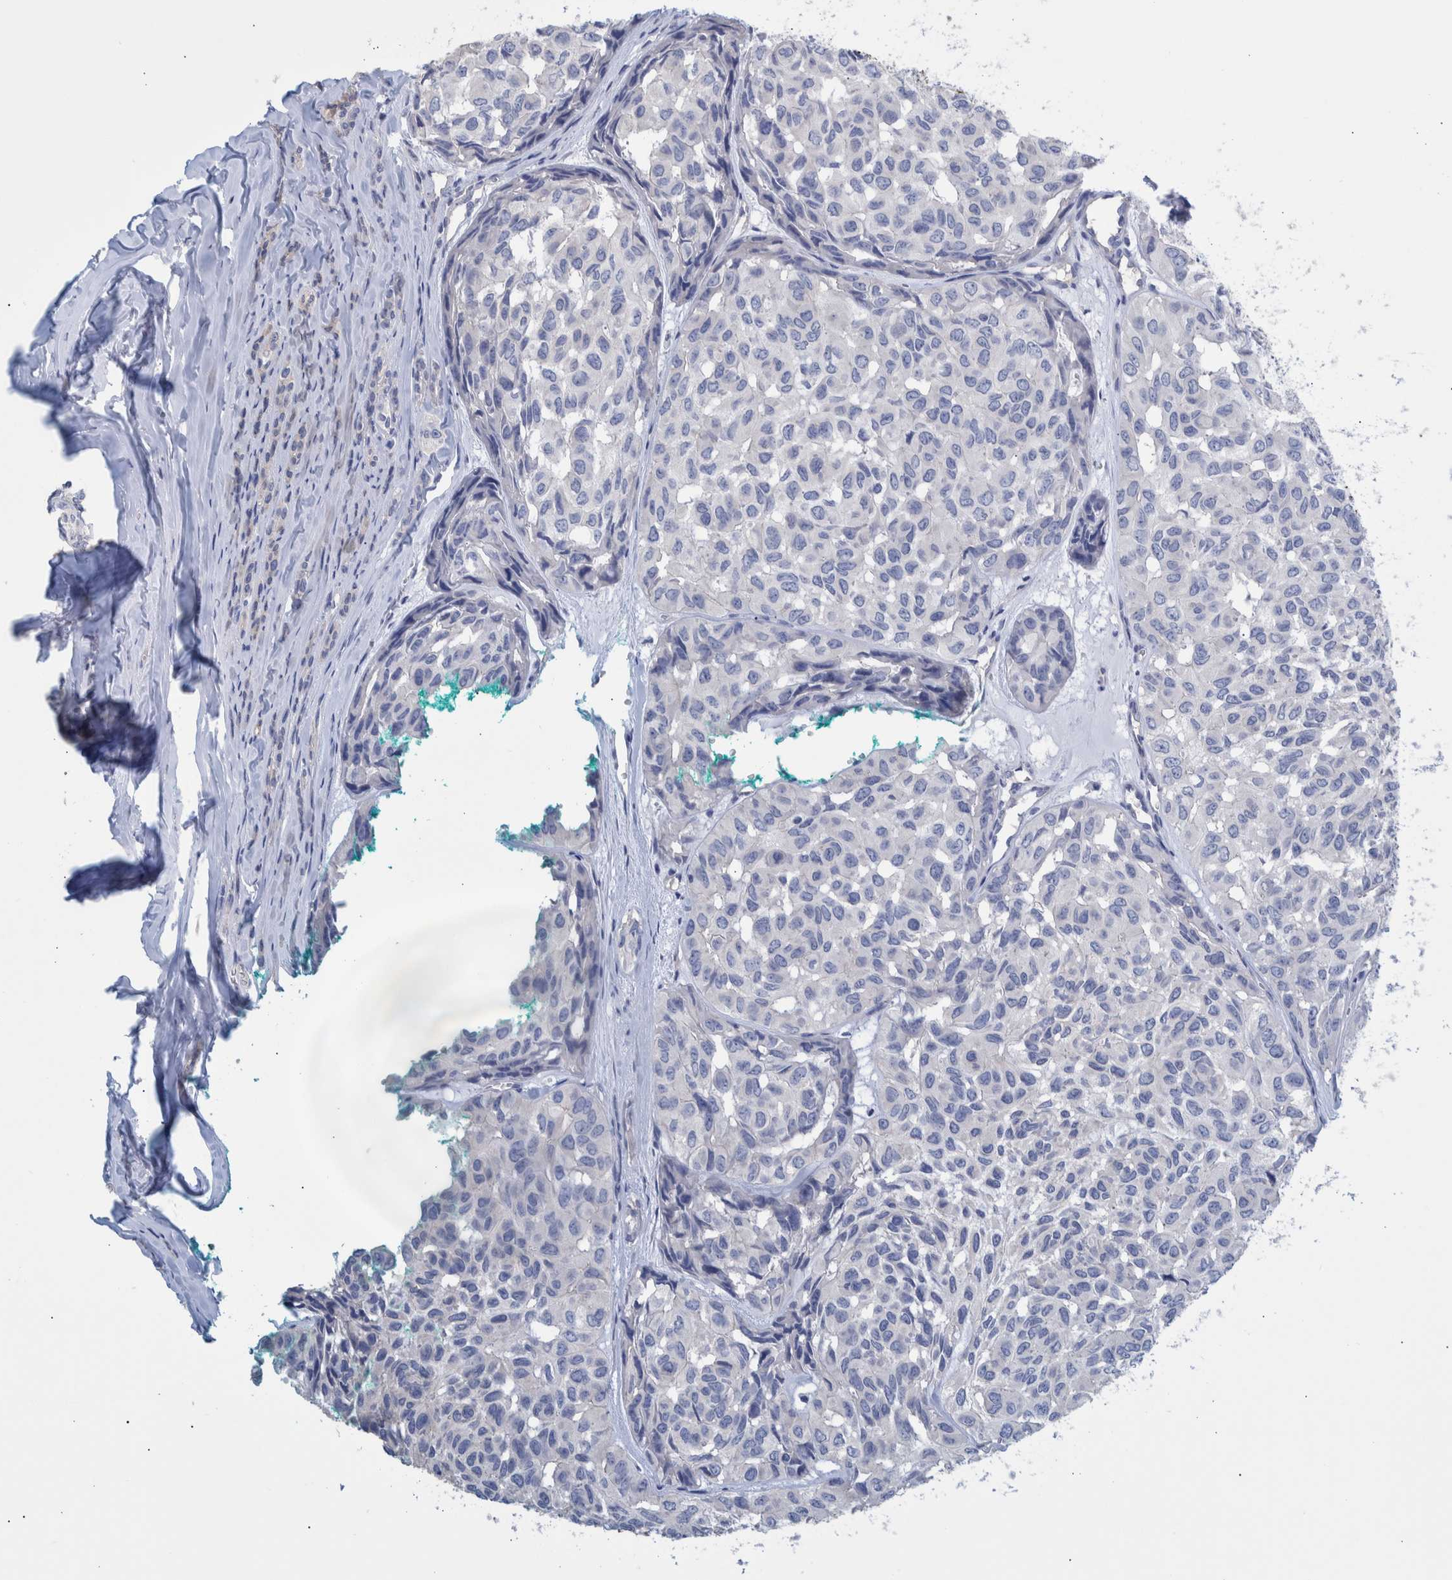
{"staining": {"intensity": "negative", "quantity": "none", "location": "none"}, "tissue": "head and neck cancer", "cell_type": "Tumor cells", "image_type": "cancer", "snomed": [{"axis": "morphology", "description": "Adenocarcinoma, NOS"}, {"axis": "topography", "description": "Salivary gland, NOS"}, {"axis": "topography", "description": "Head-Neck"}], "caption": "This image is of adenocarcinoma (head and neck) stained with IHC to label a protein in brown with the nuclei are counter-stained blue. There is no staining in tumor cells. The staining is performed using DAB (3,3'-diaminobenzidine) brown chromogen with nuclei counter-stained in using hematoxylin.", "gene": "PPP3CC", "patient": {"sex": "female", "age": 76}}